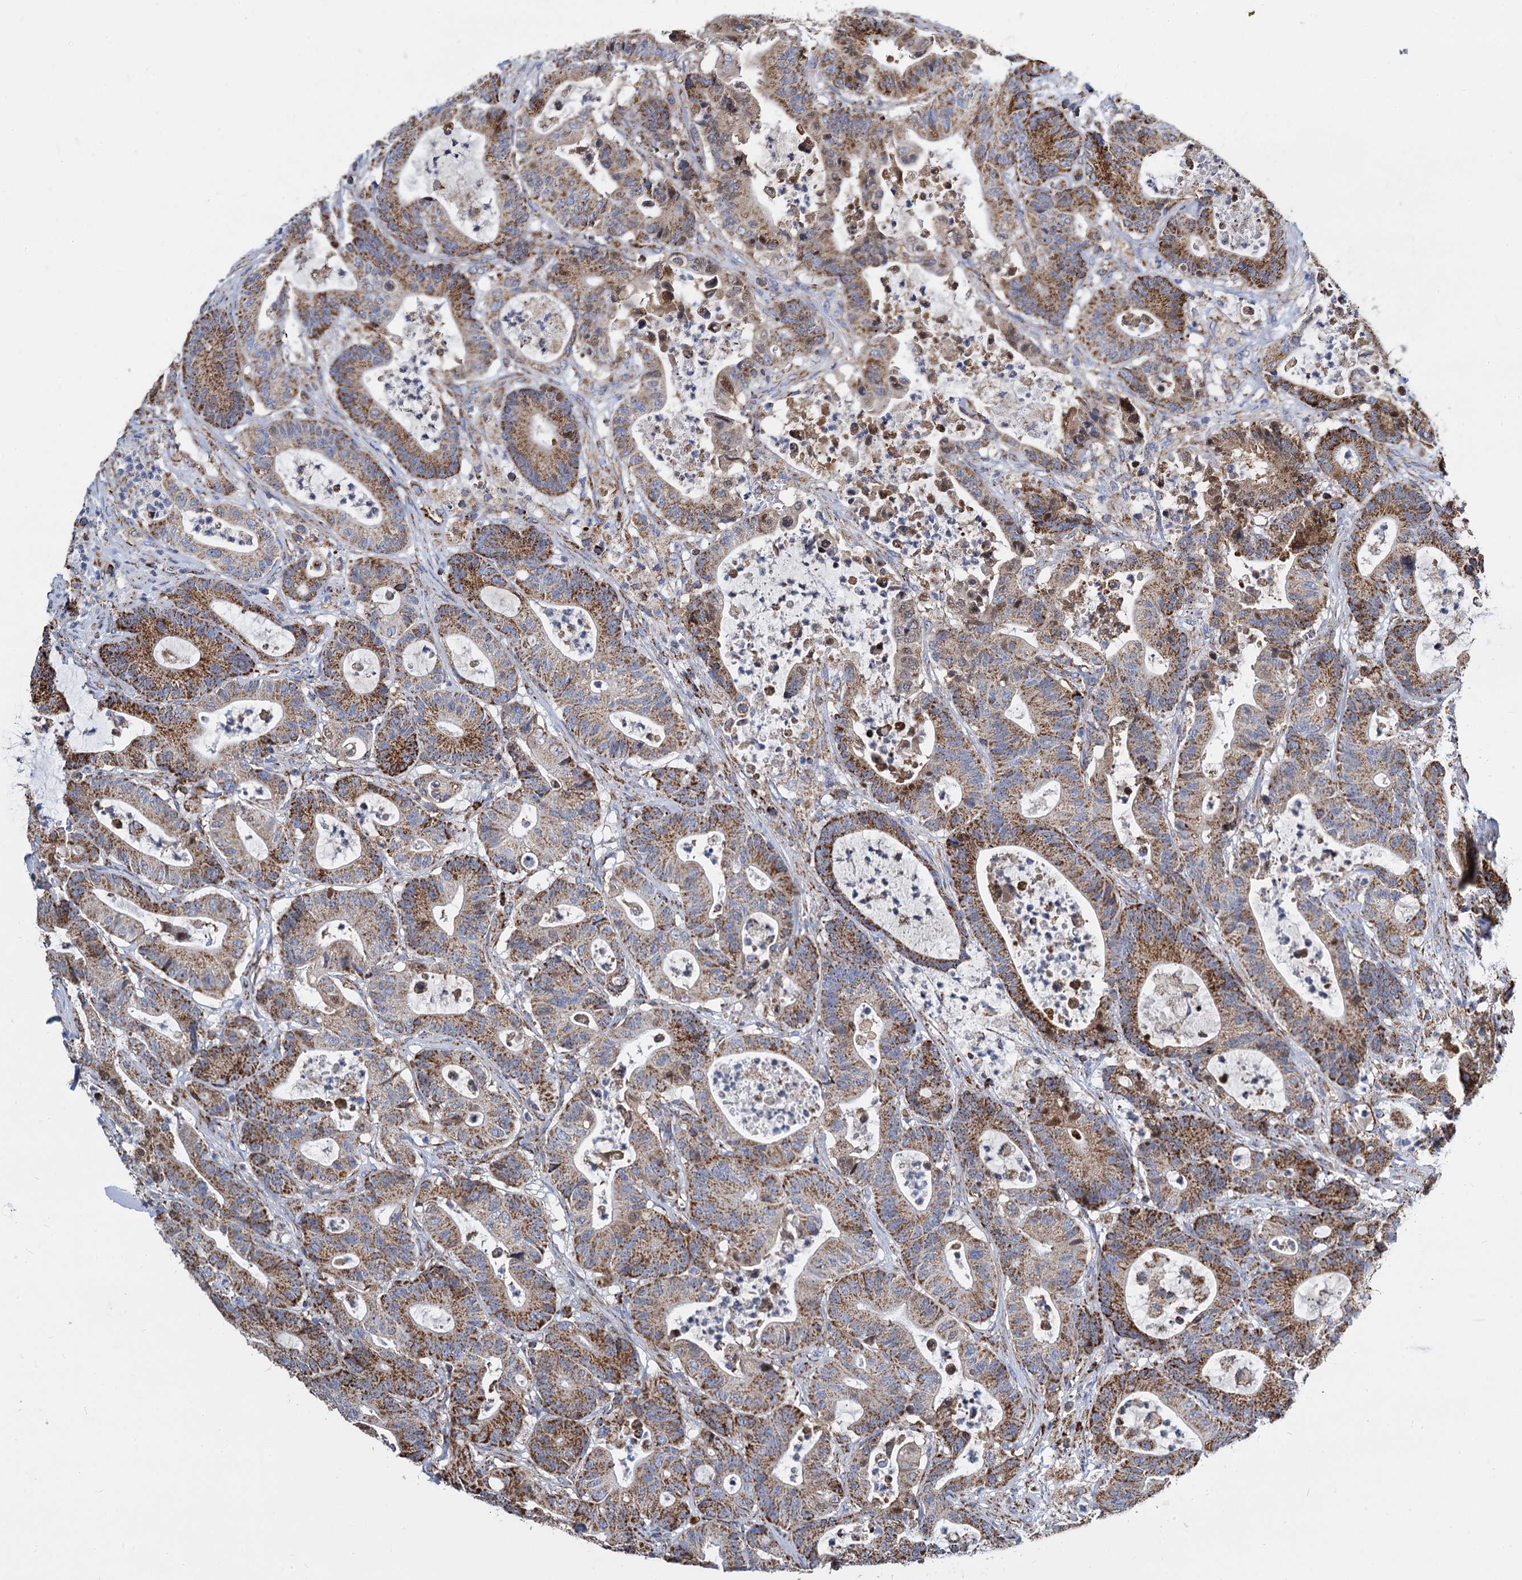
{"staining": {"intensity": "moderate", "quantity": ">75%", "location": "cytoplasmic/membranous"}, "tissue": "colorectal cancer", "cell_type": "Tumor cells", "image_type": "cancer", "snomed": [{"axis": "morphology", "description": "Adenocarcinoma, NOS"}, {"axis": "topography", "description": "Colon"}], "caption": "A brown stain labels moderate cytoplasmic/membranous positivity of a protein in colorectal cancer (adenocarcinoma) tumor cells.", "gene": "TIMM10", "patient": {"sex": "female", "age": 84}}